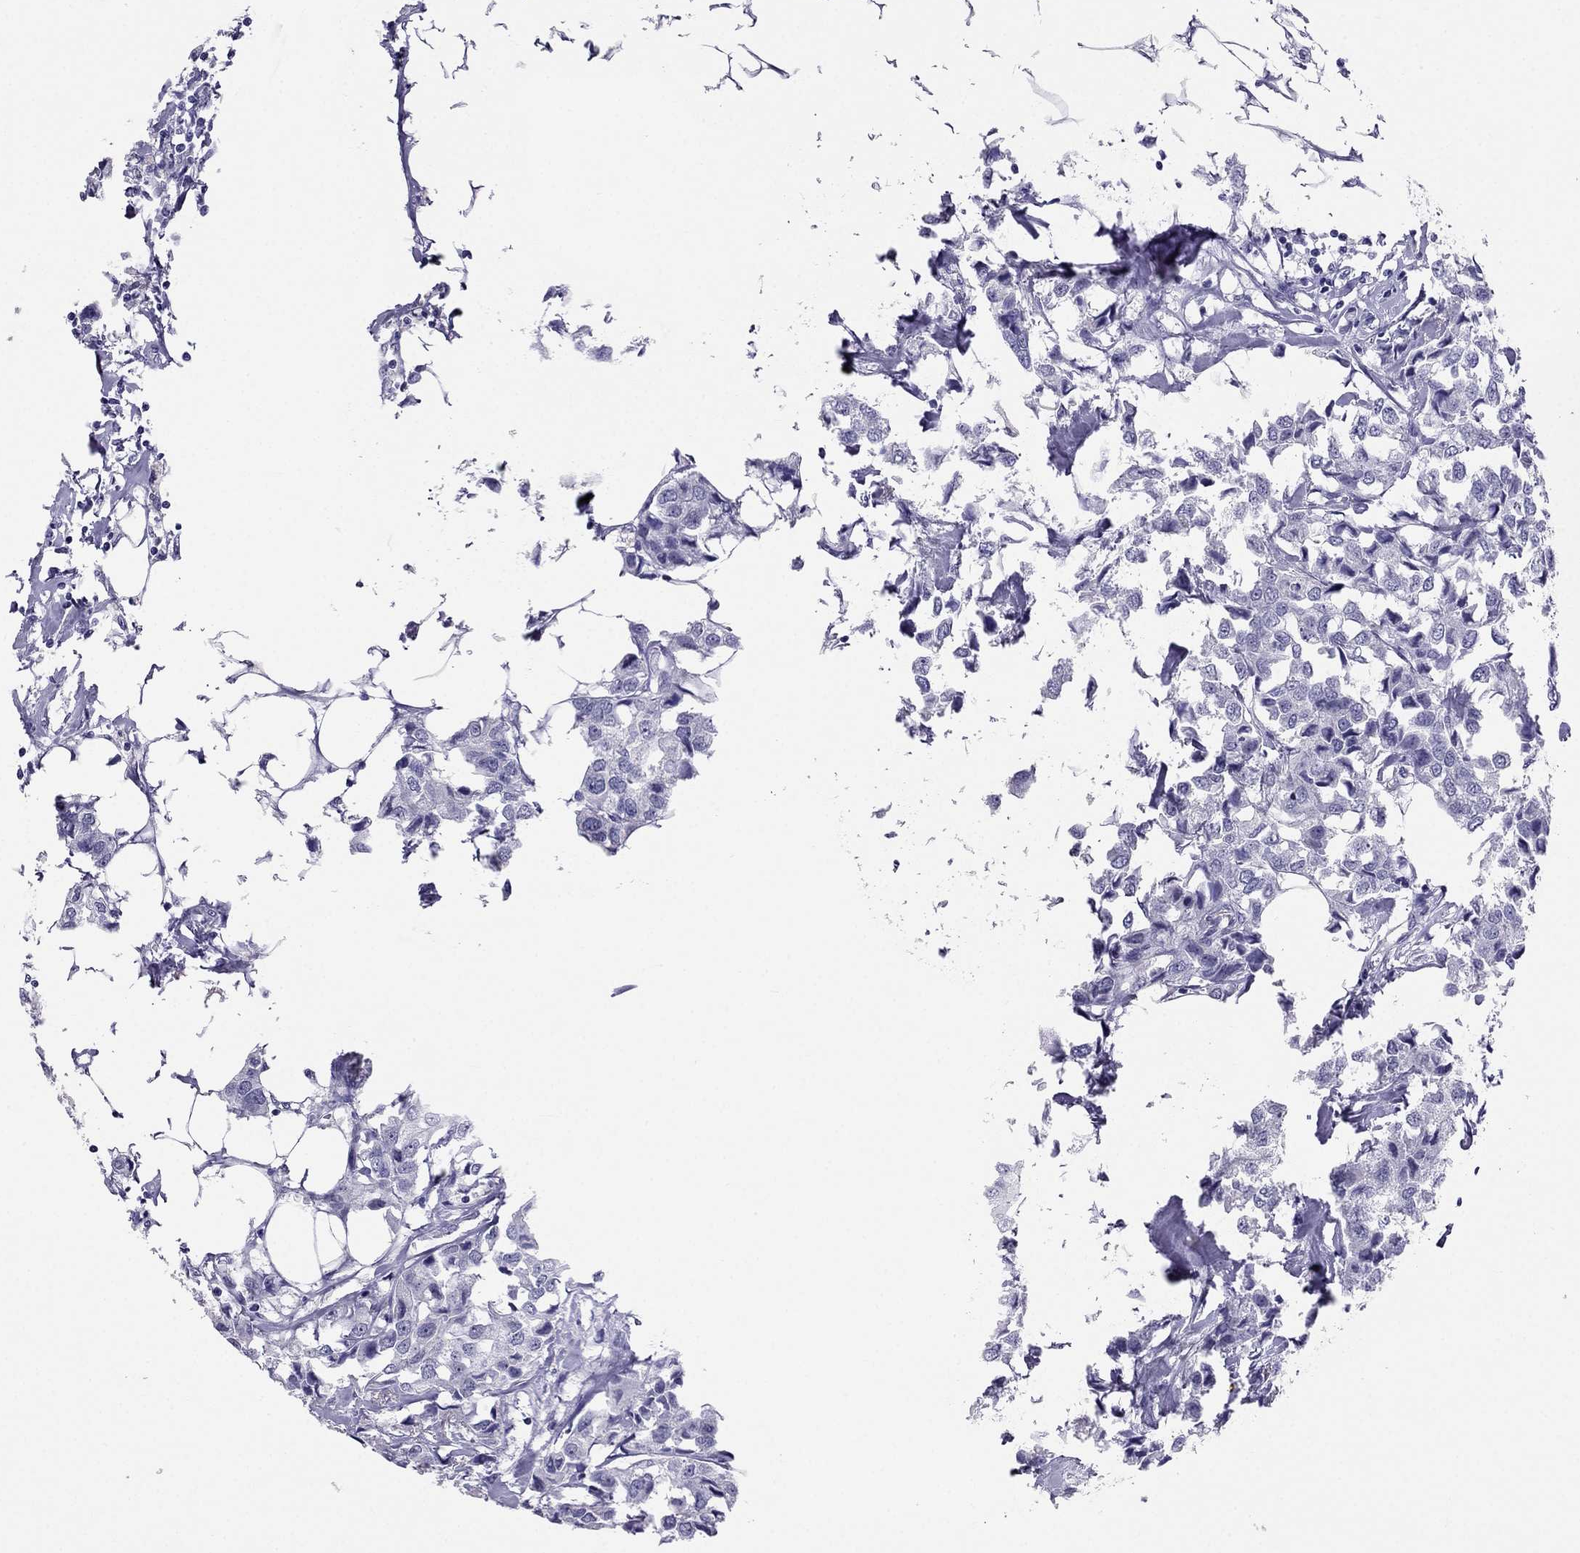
{"staining": {"intensity": "negative", "quantity": "none", "location": "none"}, "tissue": "breast cancer", "cell_type": "Tumor cells", "image_type": "cancer", "snomed": [{"axis": "morphology", "description": "Duct carcinoma"}, {"axis": "topography", "description": "Breast"}], "caption": "Immunohistochemical staining of breast cancer exhibits no significant staining in tumor cells.", "gene": "CROCC2", "patient": {"sex": "female", "age": 80}}